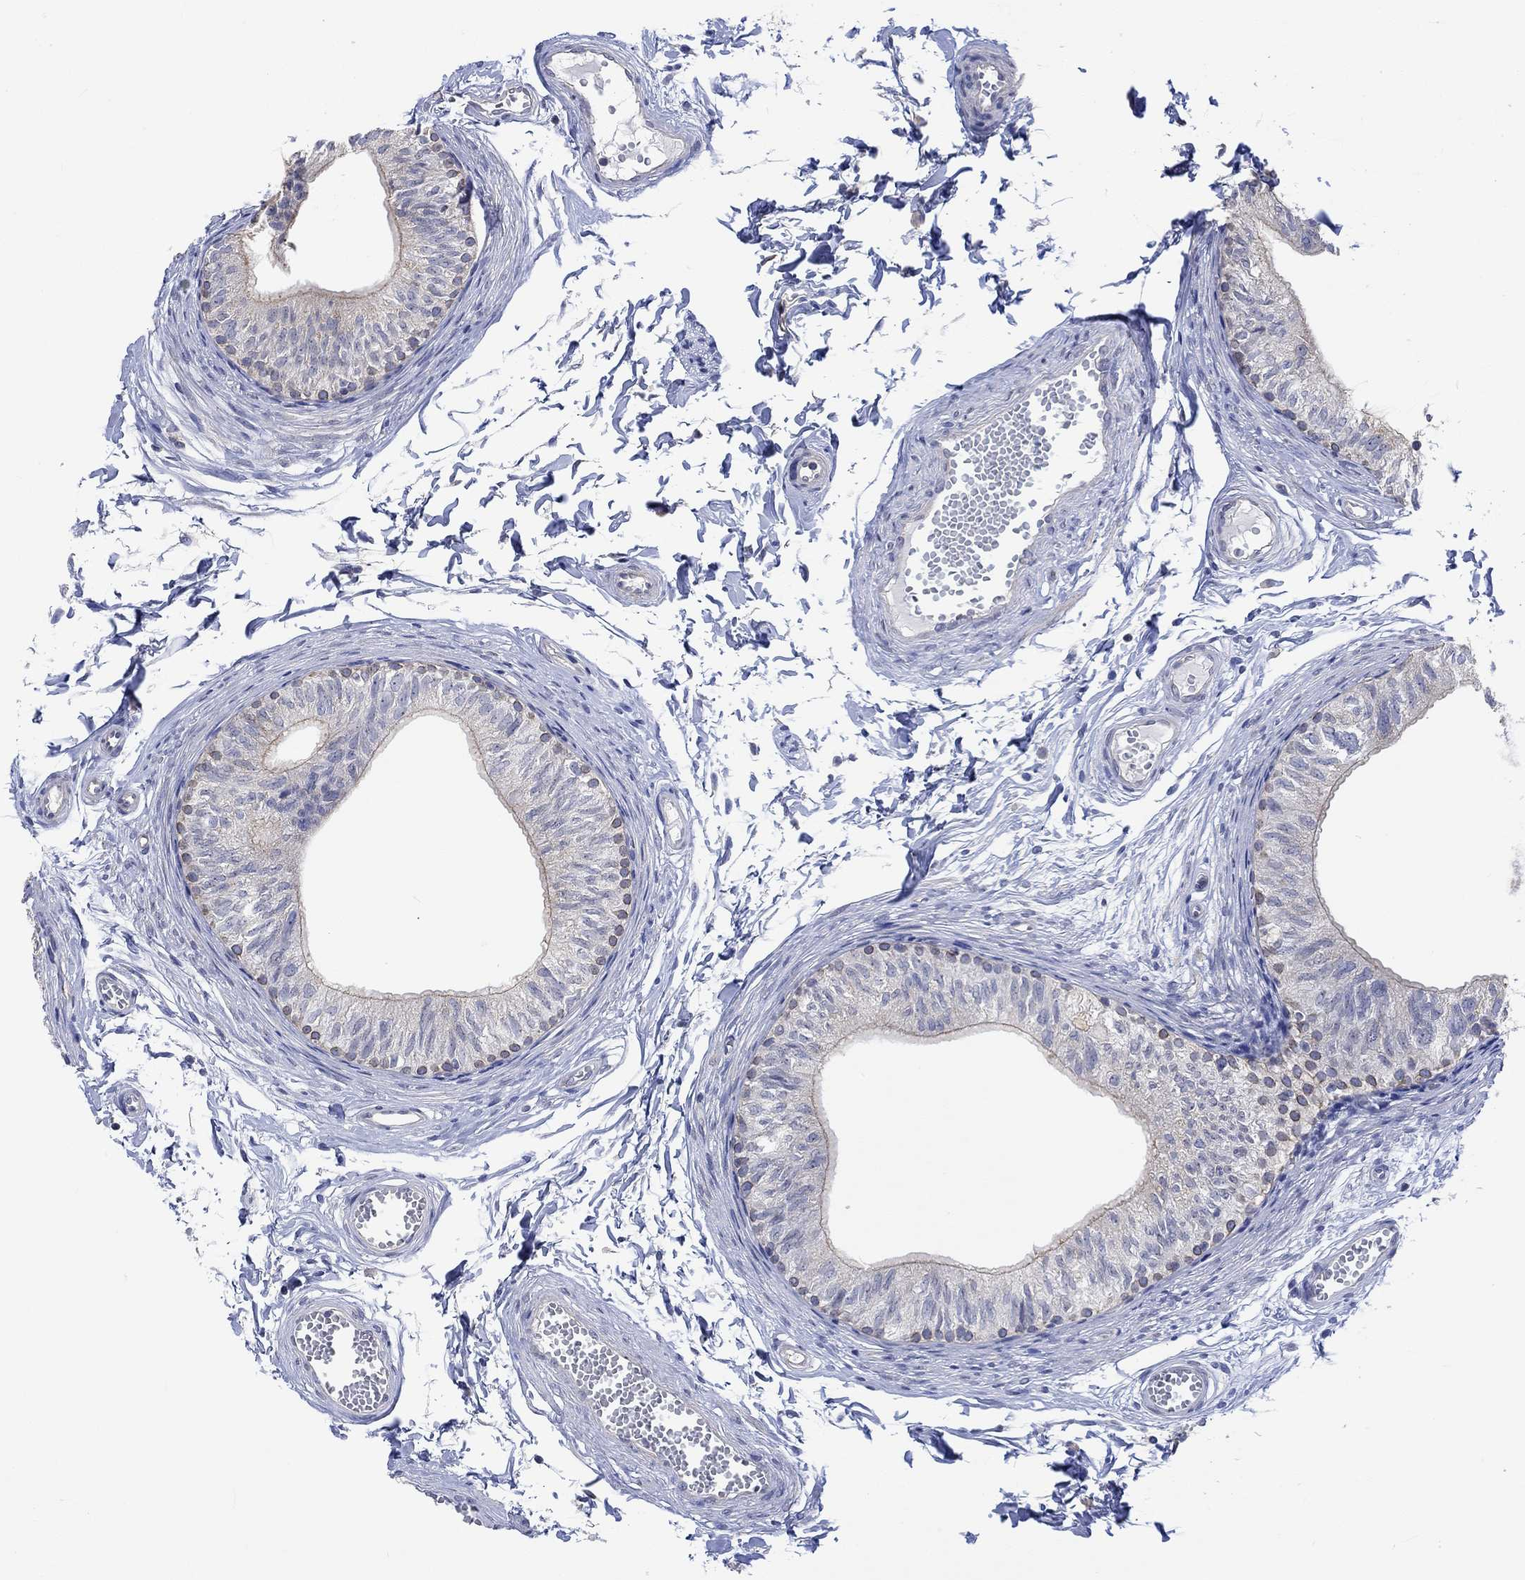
{"staining": {"intensity": "strong", "quantity": "<25%", "location": "cytoplasmic/membranous"}, "tissue": "epididymis", "cell_type": "Glandular cells", "image_type": "normal", "snomed": [{"axis": "morphology", "description": "Normal tissue, NOS"}, {"axis": "topography", "description": "Epididymis"}], "caption": "Brown immunohistochemical staining in normal epididymis shows strong cytoplasmic/membranous expression in approximately <25% of glandular cells.", "gene": "AGRP", "patient": {"sex": "male", "age": 22}}